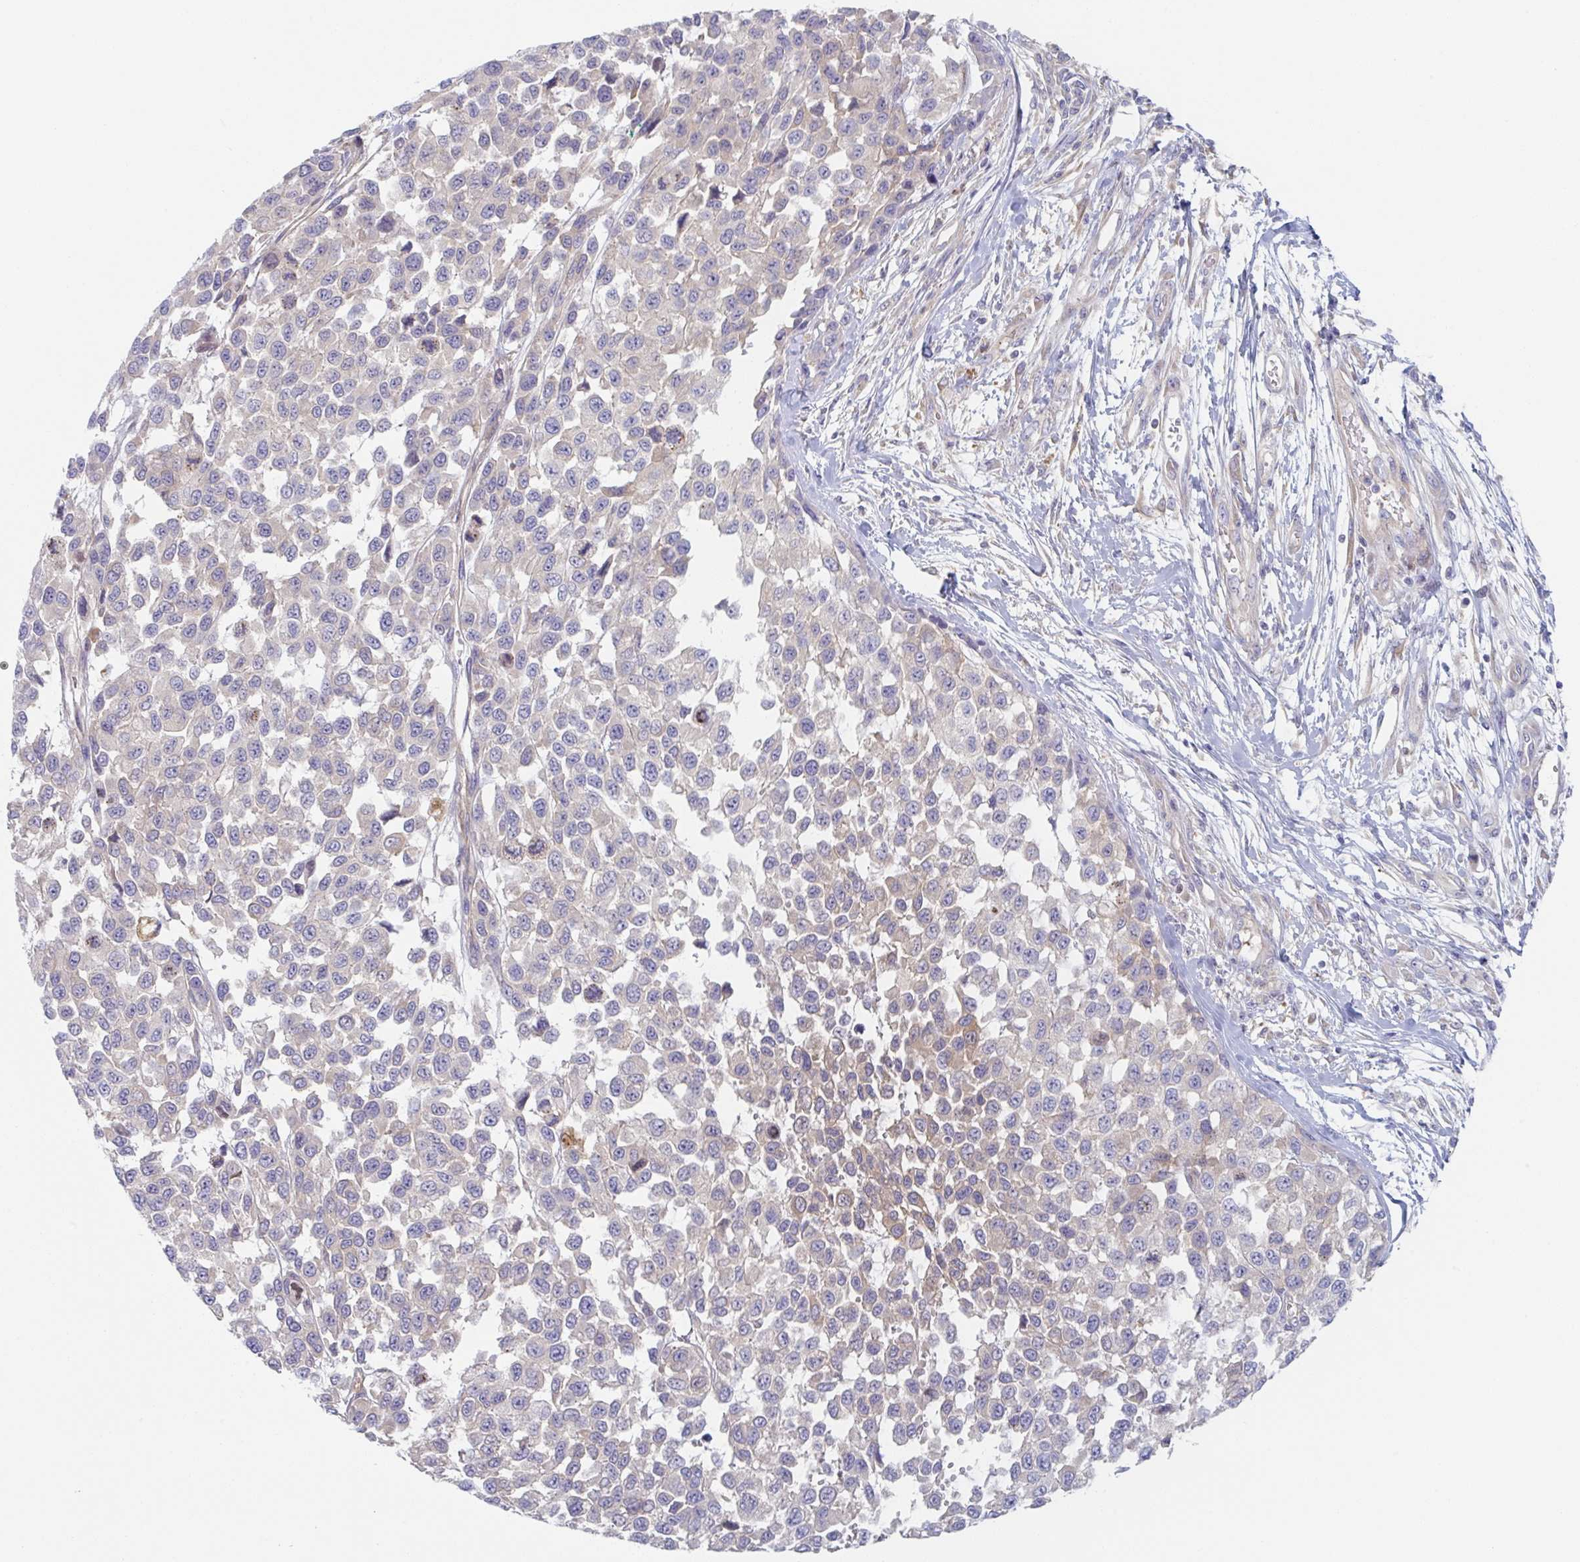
{"staining": {"intensity": "weak", "quantity": "<25%", "location": "cytoplasmic/membranous"}, "tissue": "melanoma", "cell_type": "Tumor cells", "image_type": "cancer", "snomed": [{"axis": "morphology", "description": "Malignant melanoma, NOS"}, {"axis": "topography", "description": "Skin"}], "caption": "Tumor cells show no significant positivity in malignant melanoma.", "gene": "AMPD2", "patient": {"sex": "male", "age": 62}}